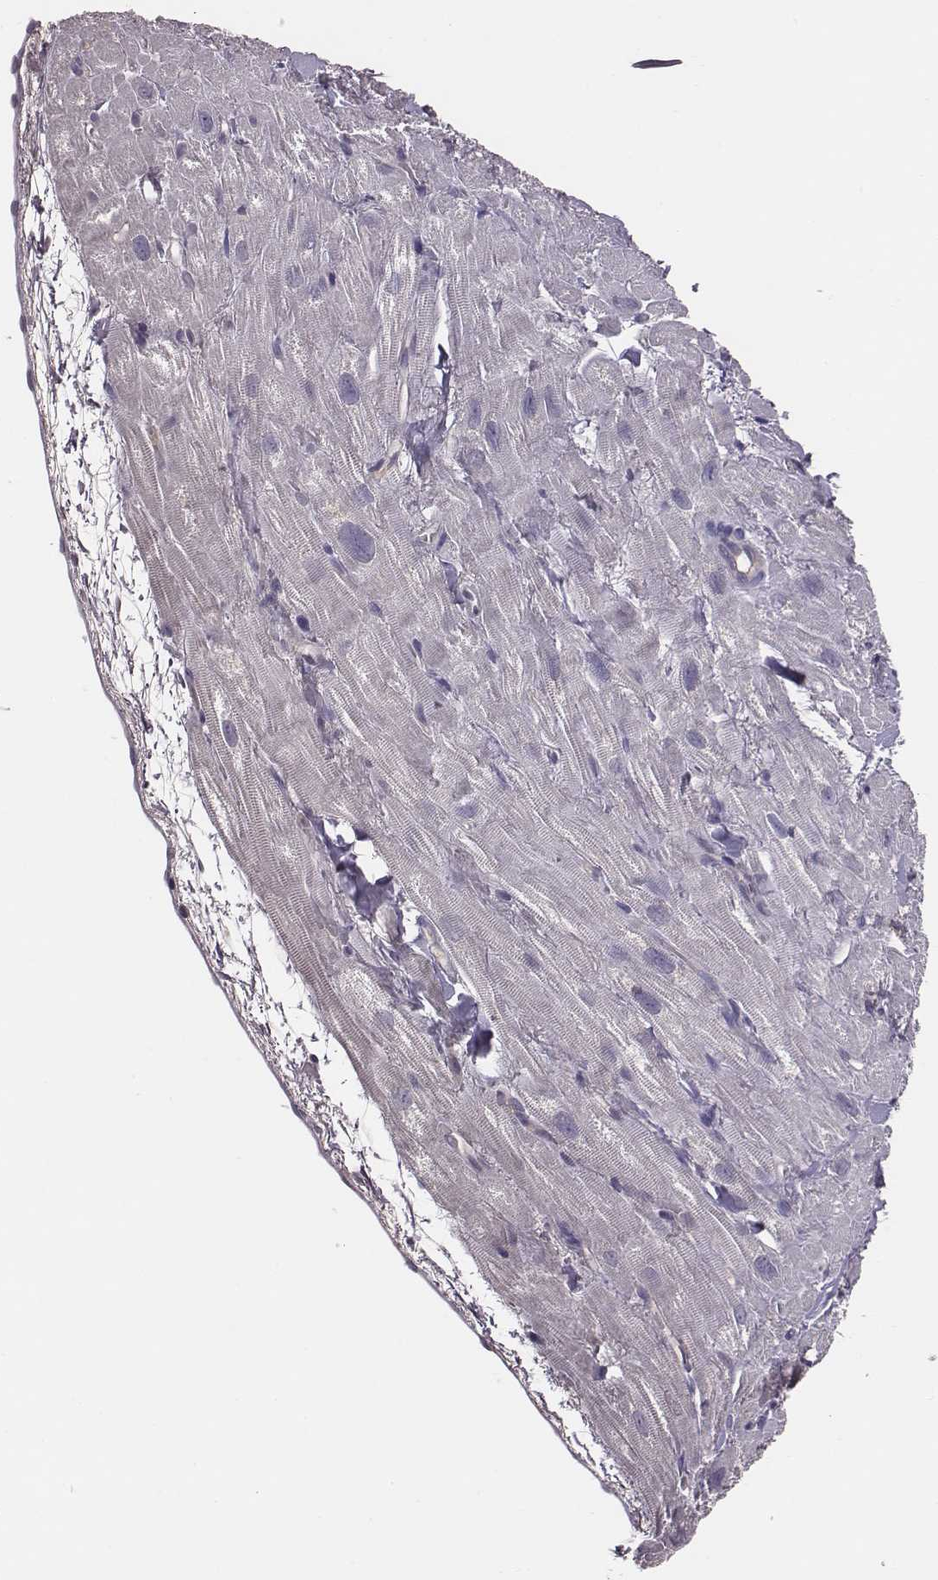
{"staining": {"intensity": "negative", "quantity": "none", "location": "none"}, "tissue": "heart muscle", "cell_type": "Cardiomyocytes", "image_type": "normal", "snomed": [{"axis": "morphology", "description": "Normal tissue, NOS"}, {"axis": "topography", "description": "Heart"}], "caption": "Histopathology image shows no protein positivity in cardiomyocytes of unremarkable heart muscle.", "gene": "EN1", "patient": {"sex": "female", "age": 62}}